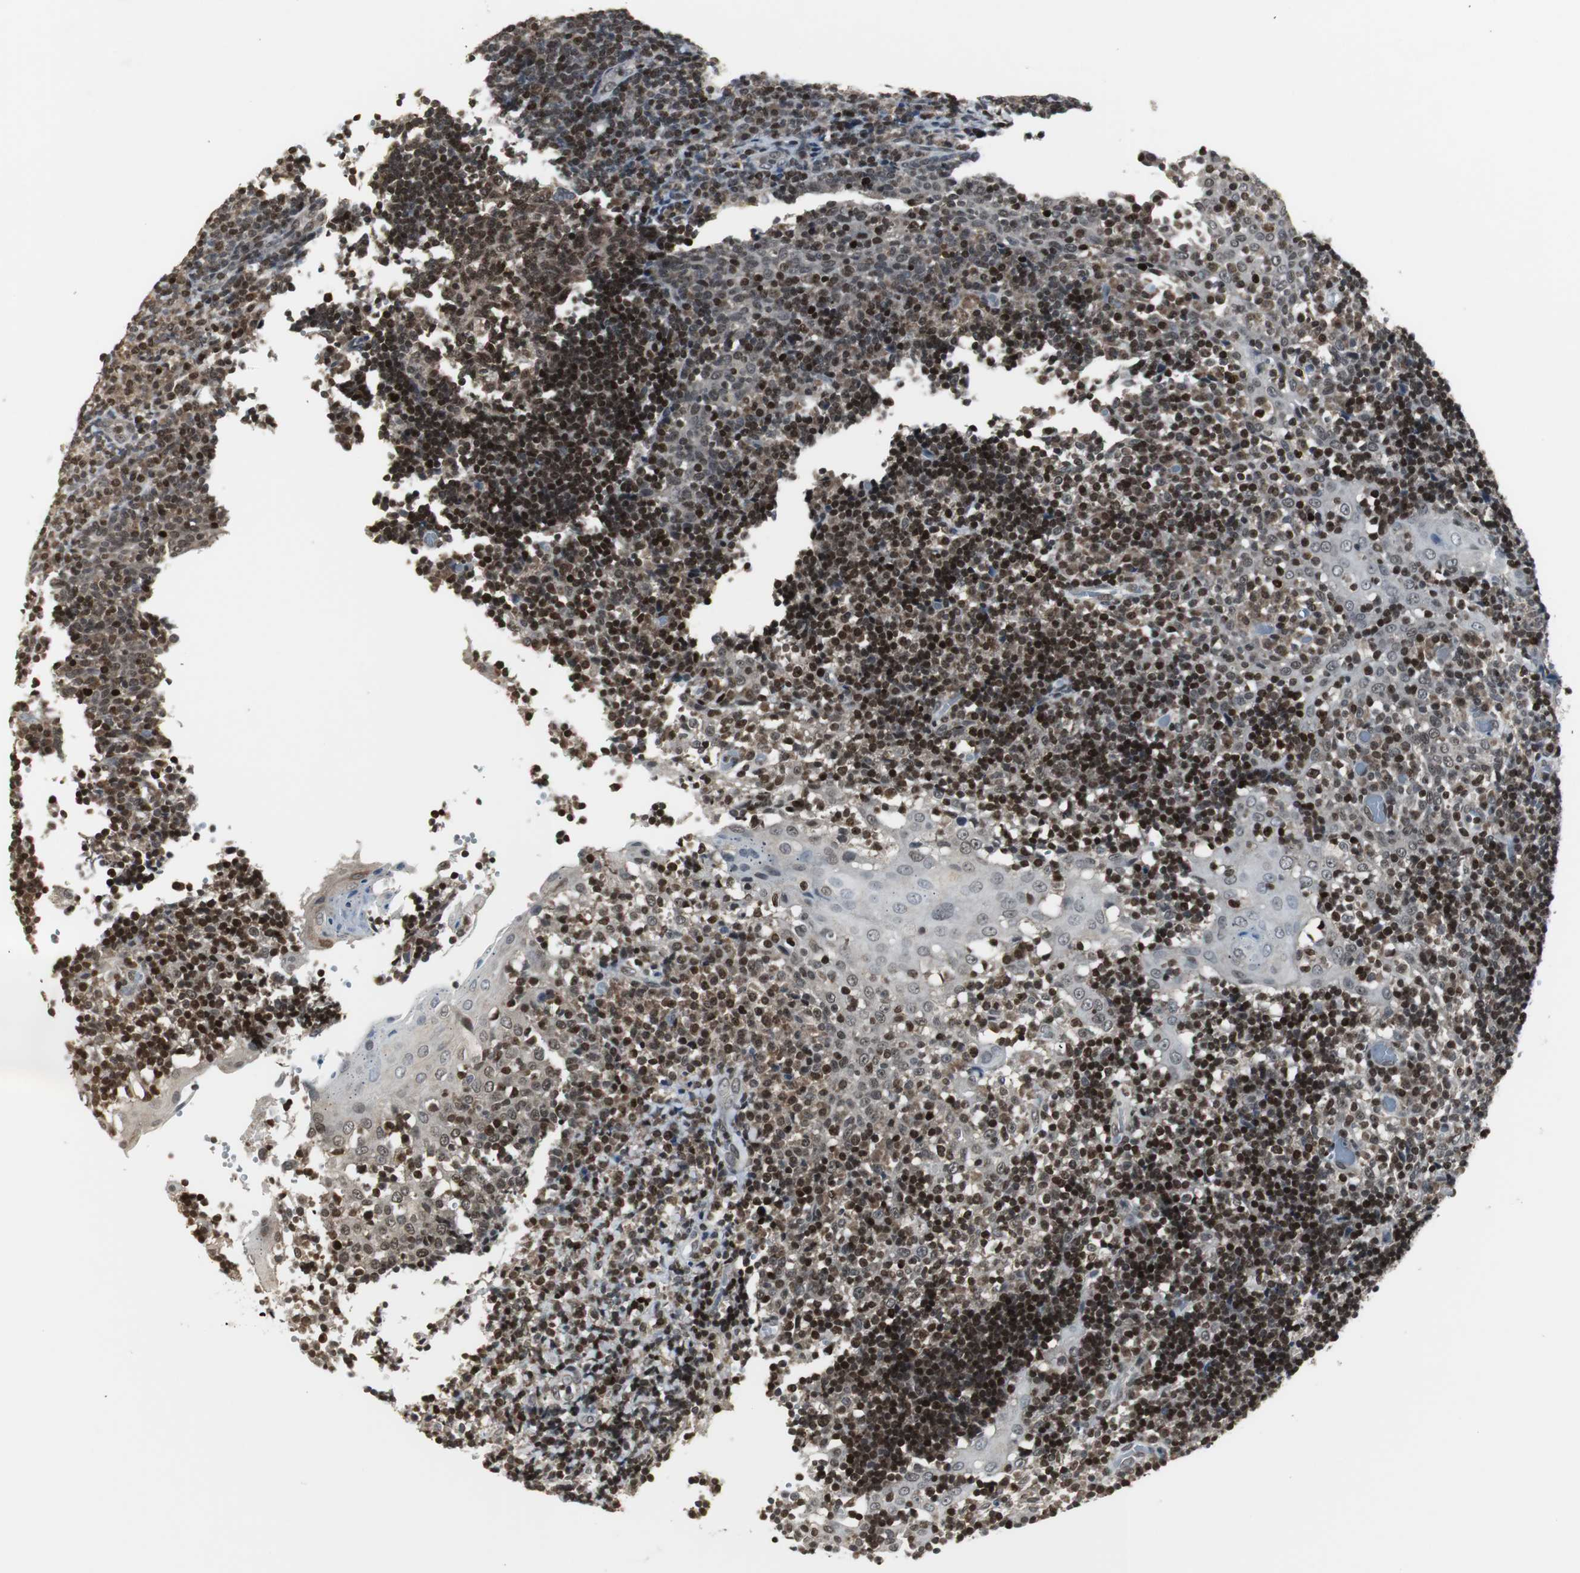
{"staining": {"intensity": "strong", "quantity": ">75%", "location": "nuclear"}, "tissue": "tonsil", "cell_type": "Germinal center cells", "image_type": "normal", "snomed": [{"axis": "morphology", "description": "Normal tissue, NOS"}, {"axis": "topography", "description": "Tonsil"}], "caption": "A high-resolution photomicrograph shows immunohistochemistry (IHC) staining of unremarkable tonsil, which demonstrates strong nuclear staining in about >75% of germinal center cells.", "gene": "MPG", "patient": {"sex": "female", "age": 40}}